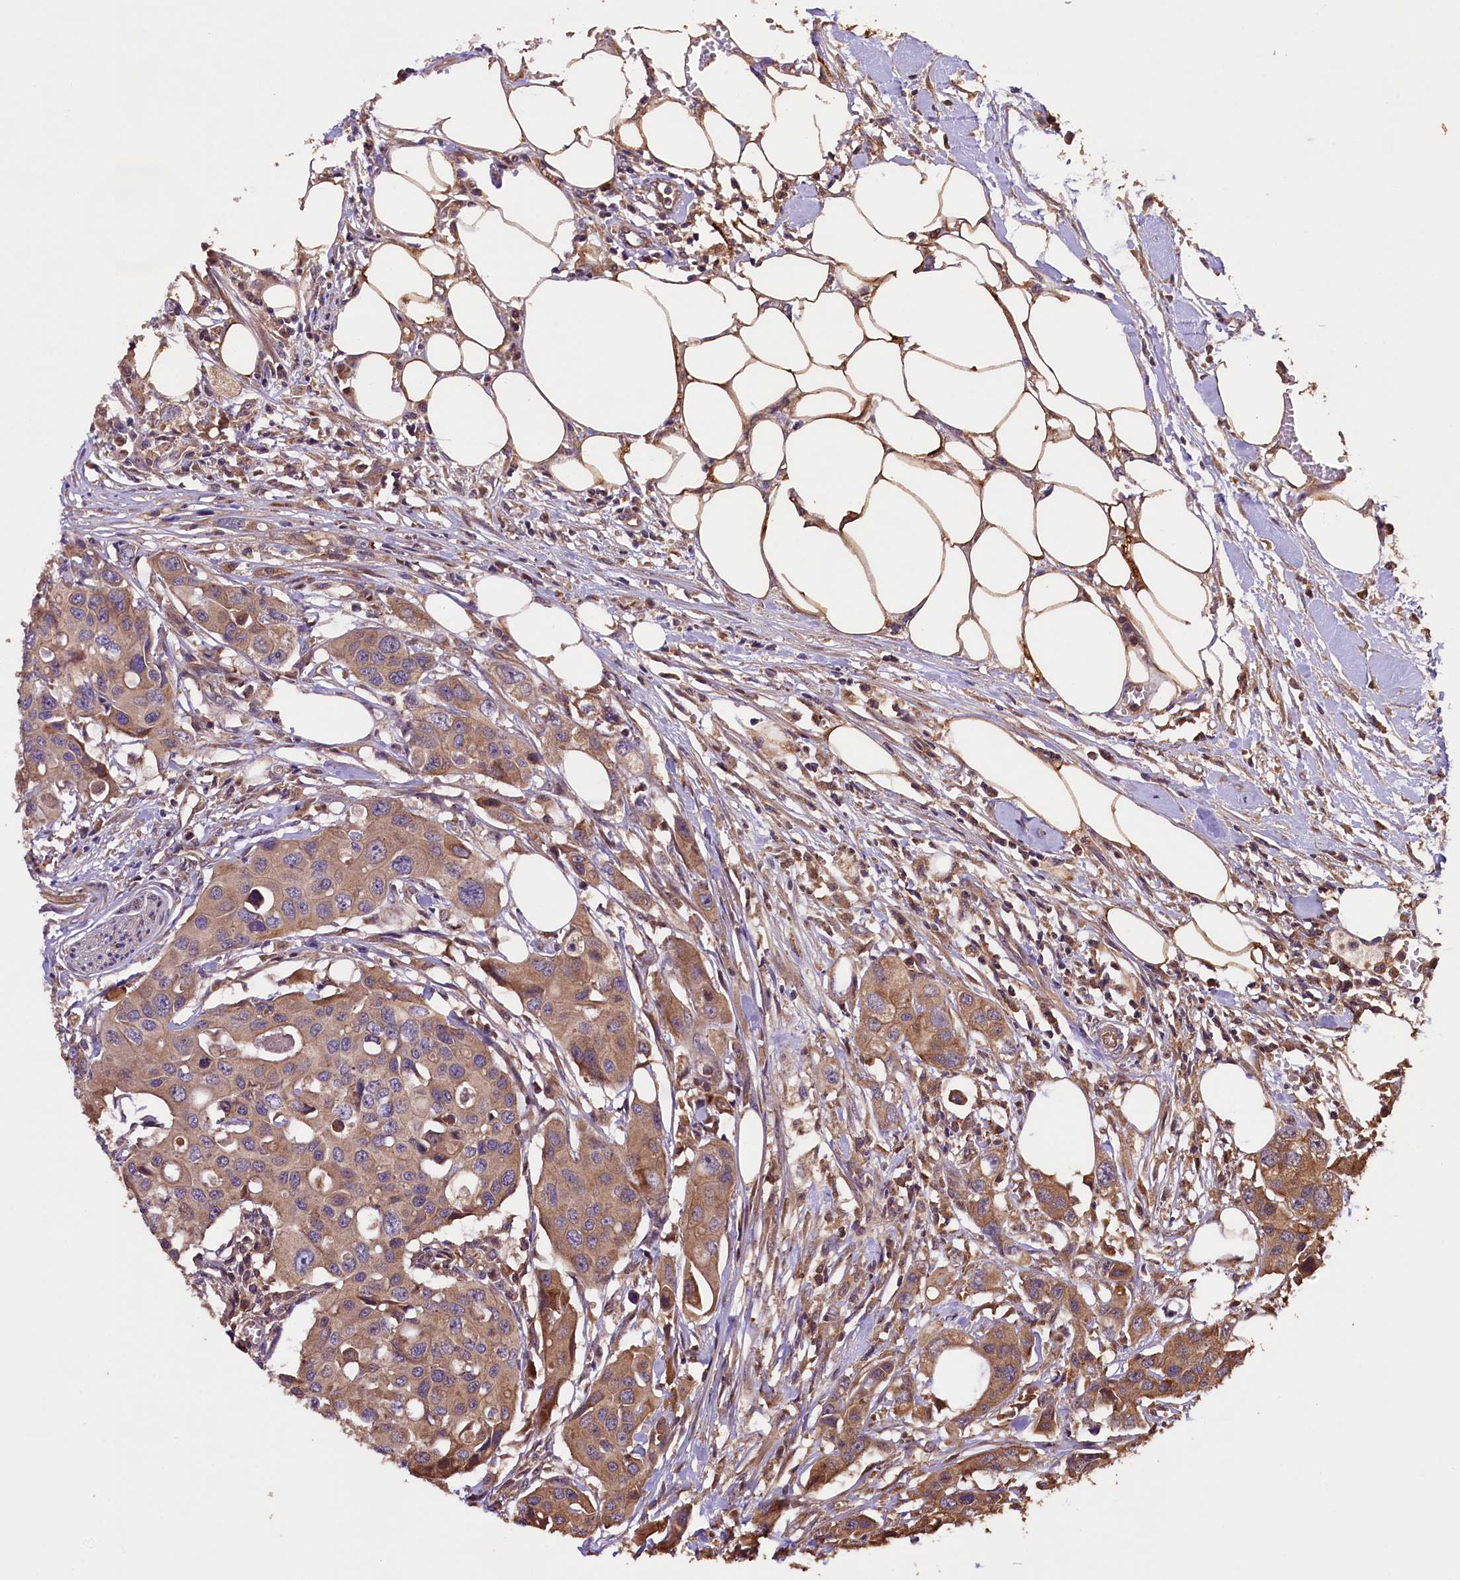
{"staining": {"intensity": "moderate", "quantity": ">75%", "location": "cytoplasmic/membranous"}, "tissue": "colorectal cancer", "cell_type": "Tumor cells", "image_type": "cancer", "snomed": [{"axis": "morphology", "description": "Adenocarcinoma, NOS"}, {"axis": "topography", "description": "Colon"}], "caption": "Protein staining demonstrates moderate cytoplasmic/membranous positivity in about >75% of tumor cells in colorectal adenocarcinoma.", "gene": "KLC2", "patient": {"sex": "male", "age": 77}}